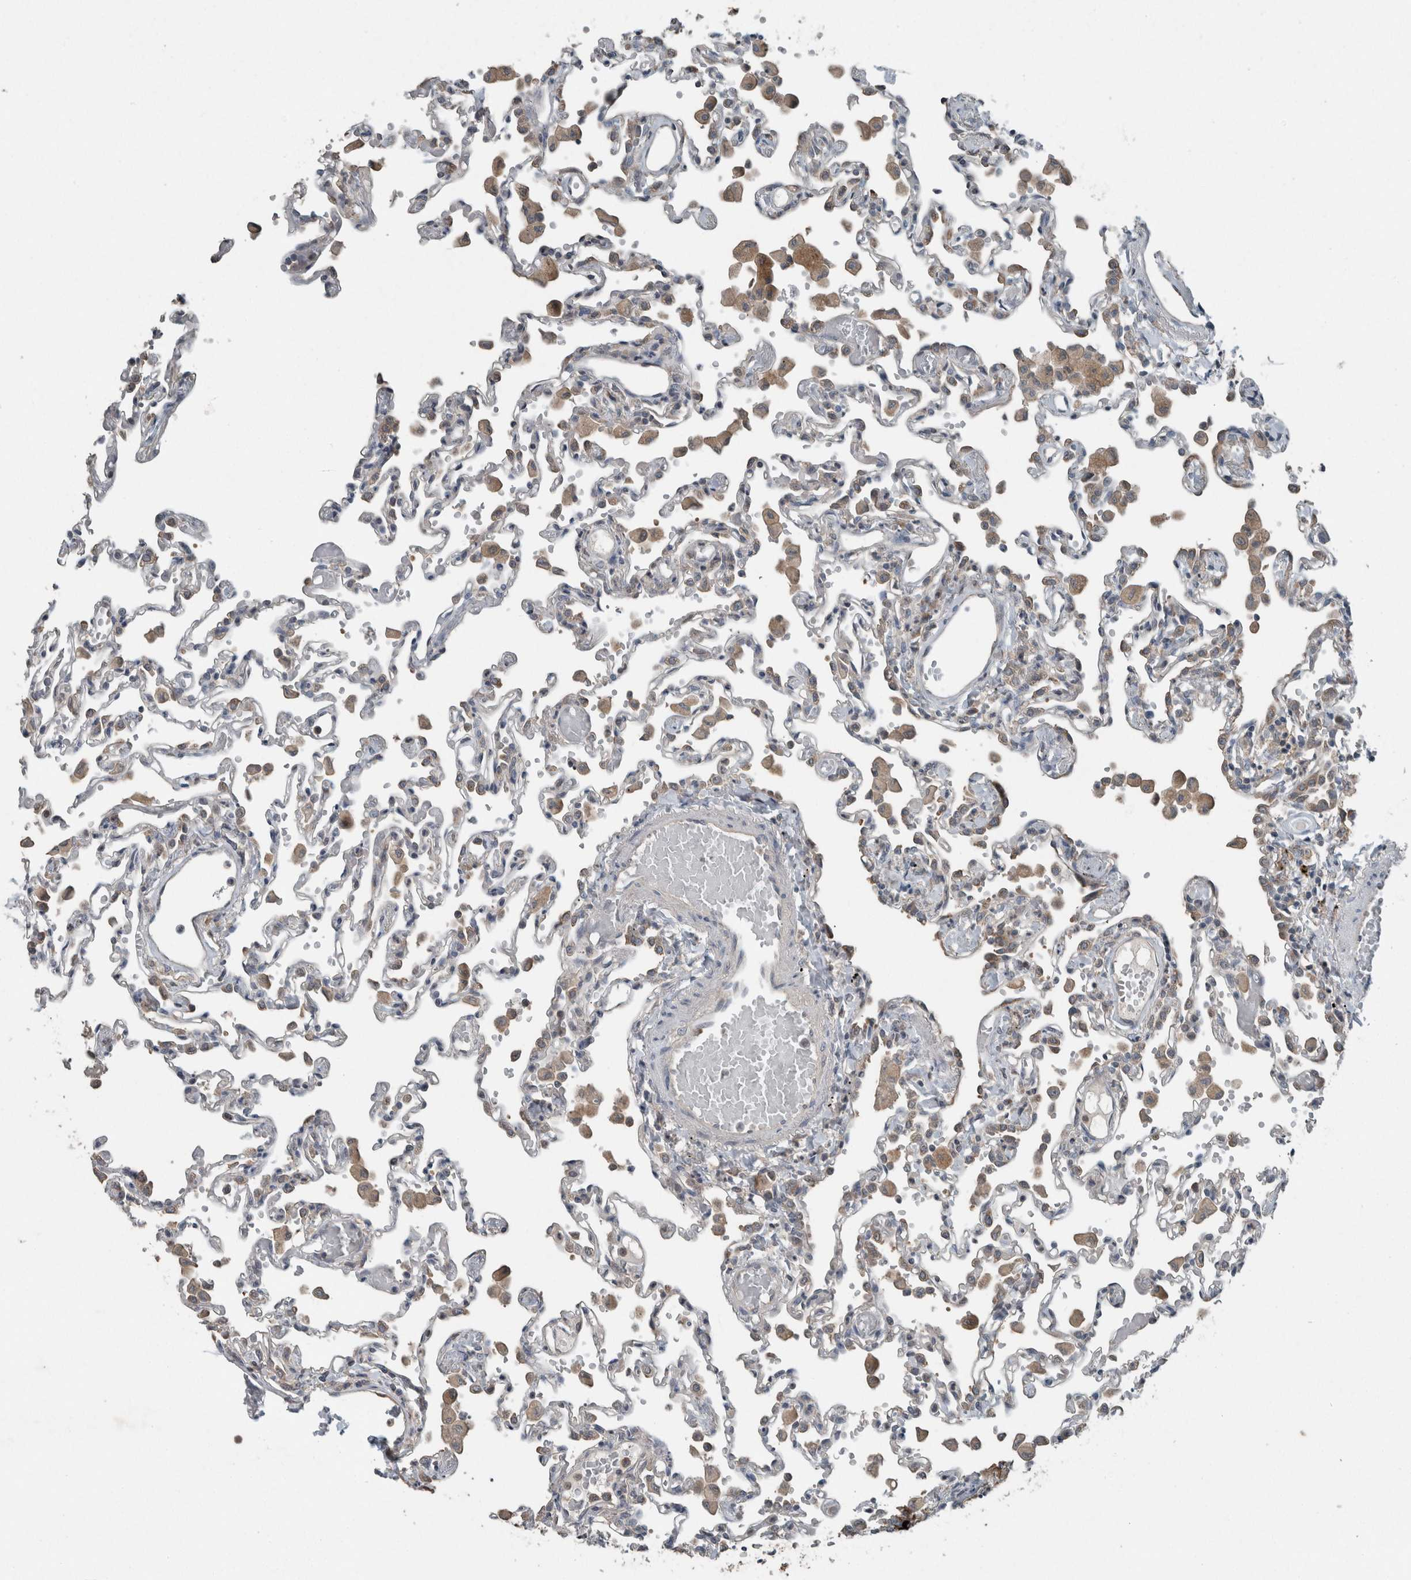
{"staining": {"intensity": "weak", "quantity": "<25%", "location": "cytoplasmic/membranous"}, "tissue": "lung", "cell_type": "Alveolar cells", "image_type": "normal", "snomed": [{"axis": "morphology", "description": "Normal tissue, NOS"}, {"axis": "topography", "description": "Bronchus"}, {"axis": "topography", "description": "Lung"}], "caption": "A high-resolution photomicrograph shows IHC staining of benign lung, which exhibits no significant expression in alveolar cells.", "gene": "KNTC1", "patient": {"sex": "female", "age": 49}}